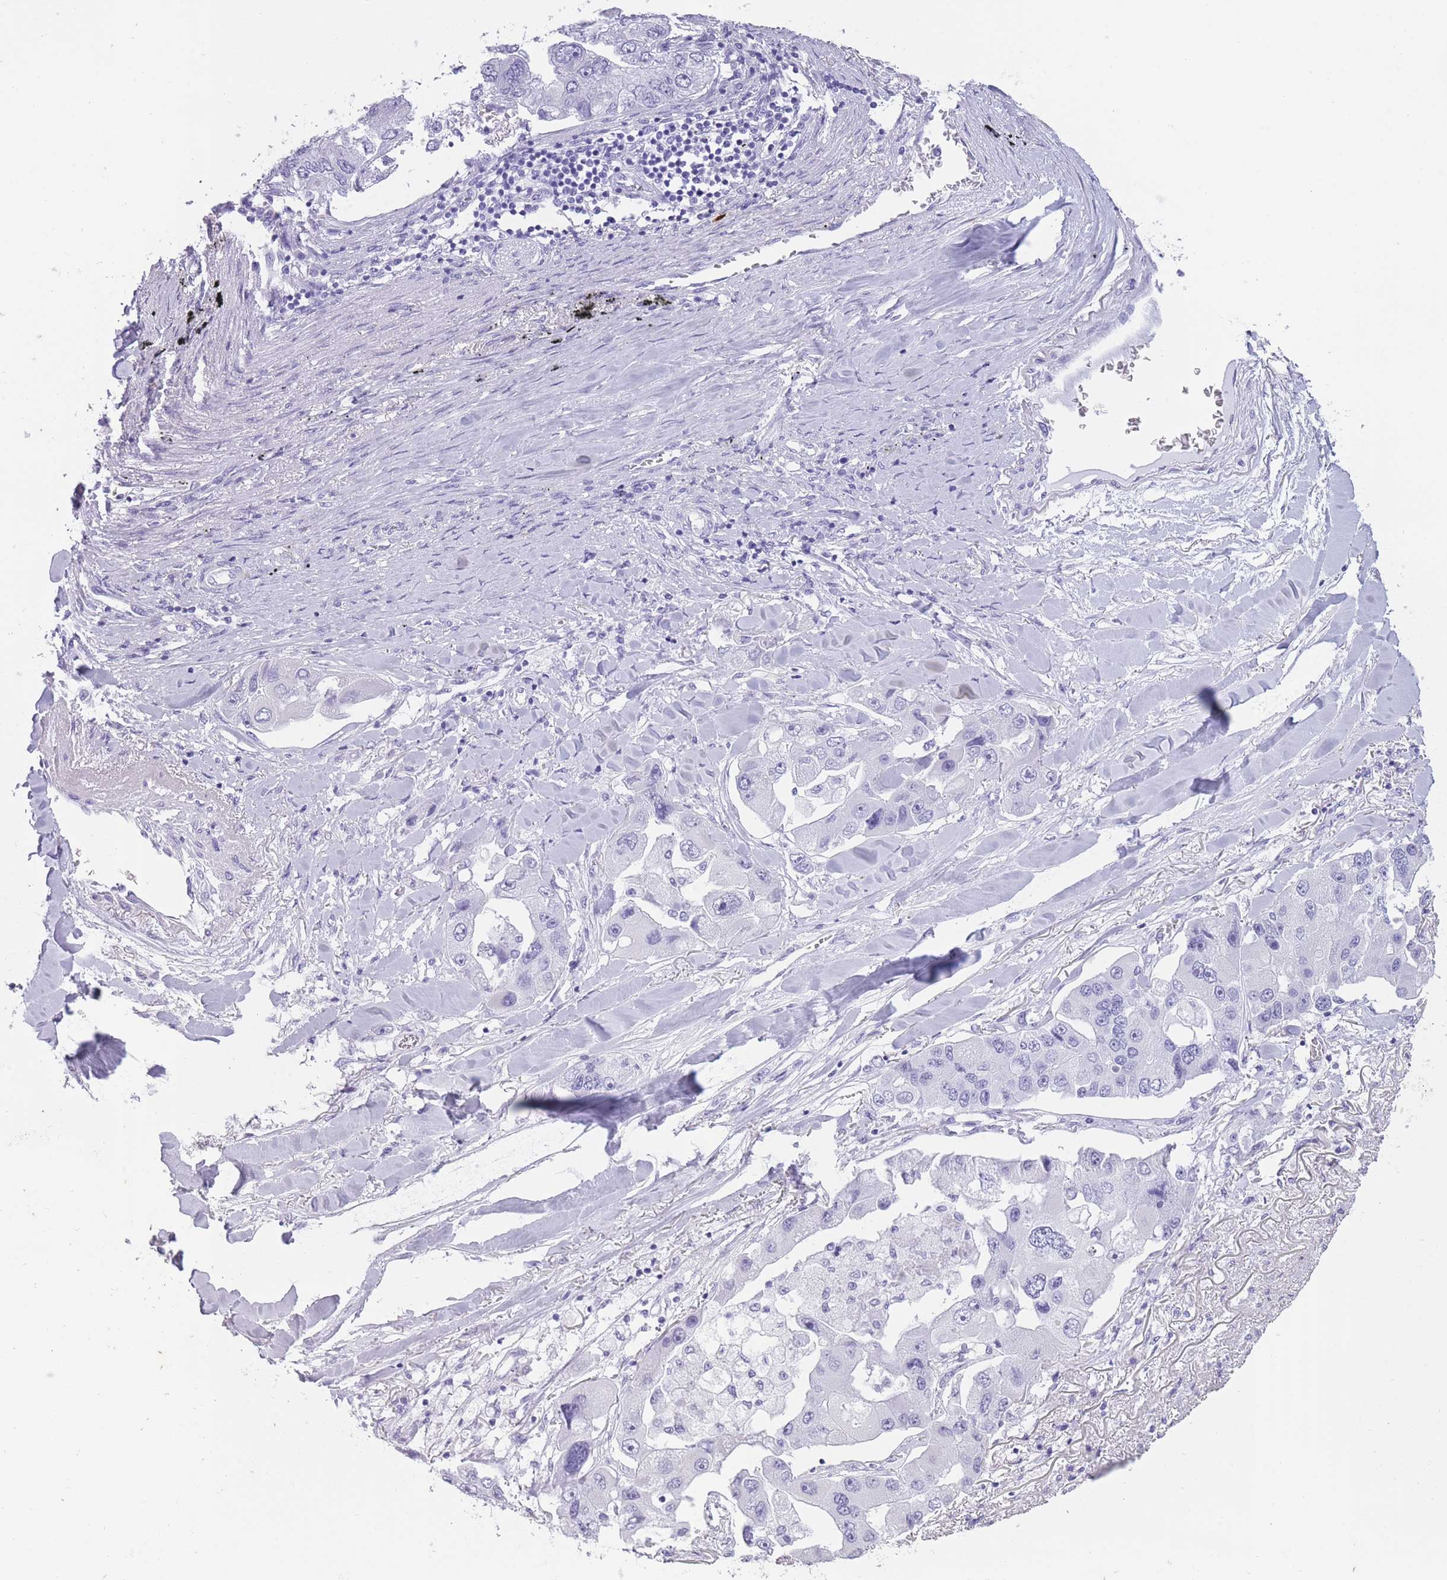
{"staining": {"intensity": "negative", "quantity": "none", "location": "none"}, "tissue": "lung cancer", "cell_type": "Tumor cells", "image_type": "cancer", "snomed": [{"axis": "morphology", "description": "Adenocarcinoma, NOS"}, {"axis": "topography", "description": "Lung"}], "caption": "An immunohistochemistry micrograph of lung cancer is shown. There is no staining in tumor cells of lung cancer.", "gene": "OR4F21", "patient": {"sex": "female", "age": 54}}